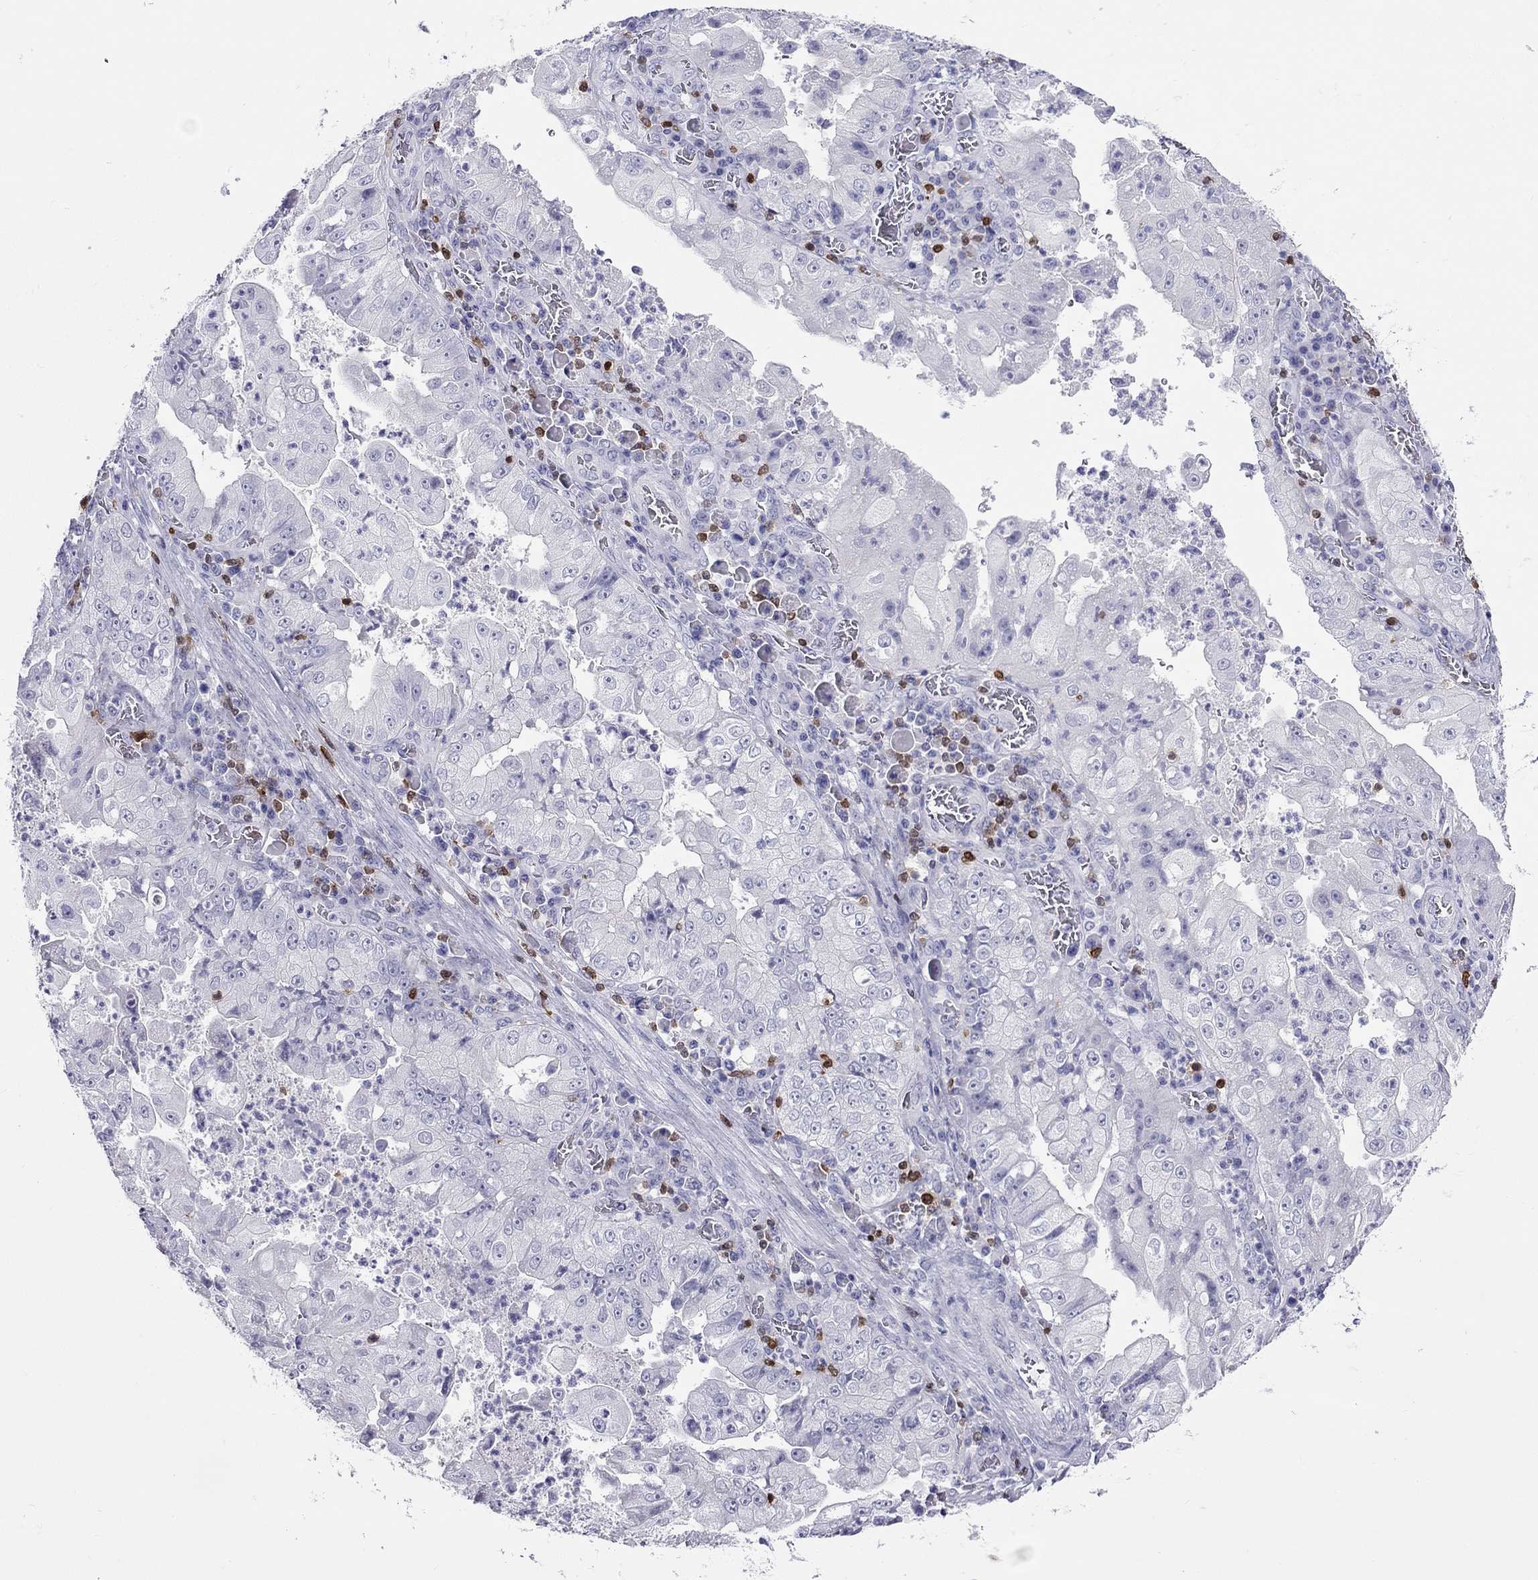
{"staining": {"intensity": "negative", "quantity": "none", "location": "none"}, "tissue": "stomach cancer", "cell_type": "Tumor cells", "image_type": "cancer", "snomed": [{"axis": "morphology", "description": "Adenocarcinoma, NOS"}, {"axis": "topography", "description": "Stomach"}], "caption": "DAB (3,3'-diaminobenzidine) immunohistochemical staining of human stomach cancer displays no significant expression in tumor cells.", "gene": "SH2D2A", "patient": {"sex": "male", "age": 76}}